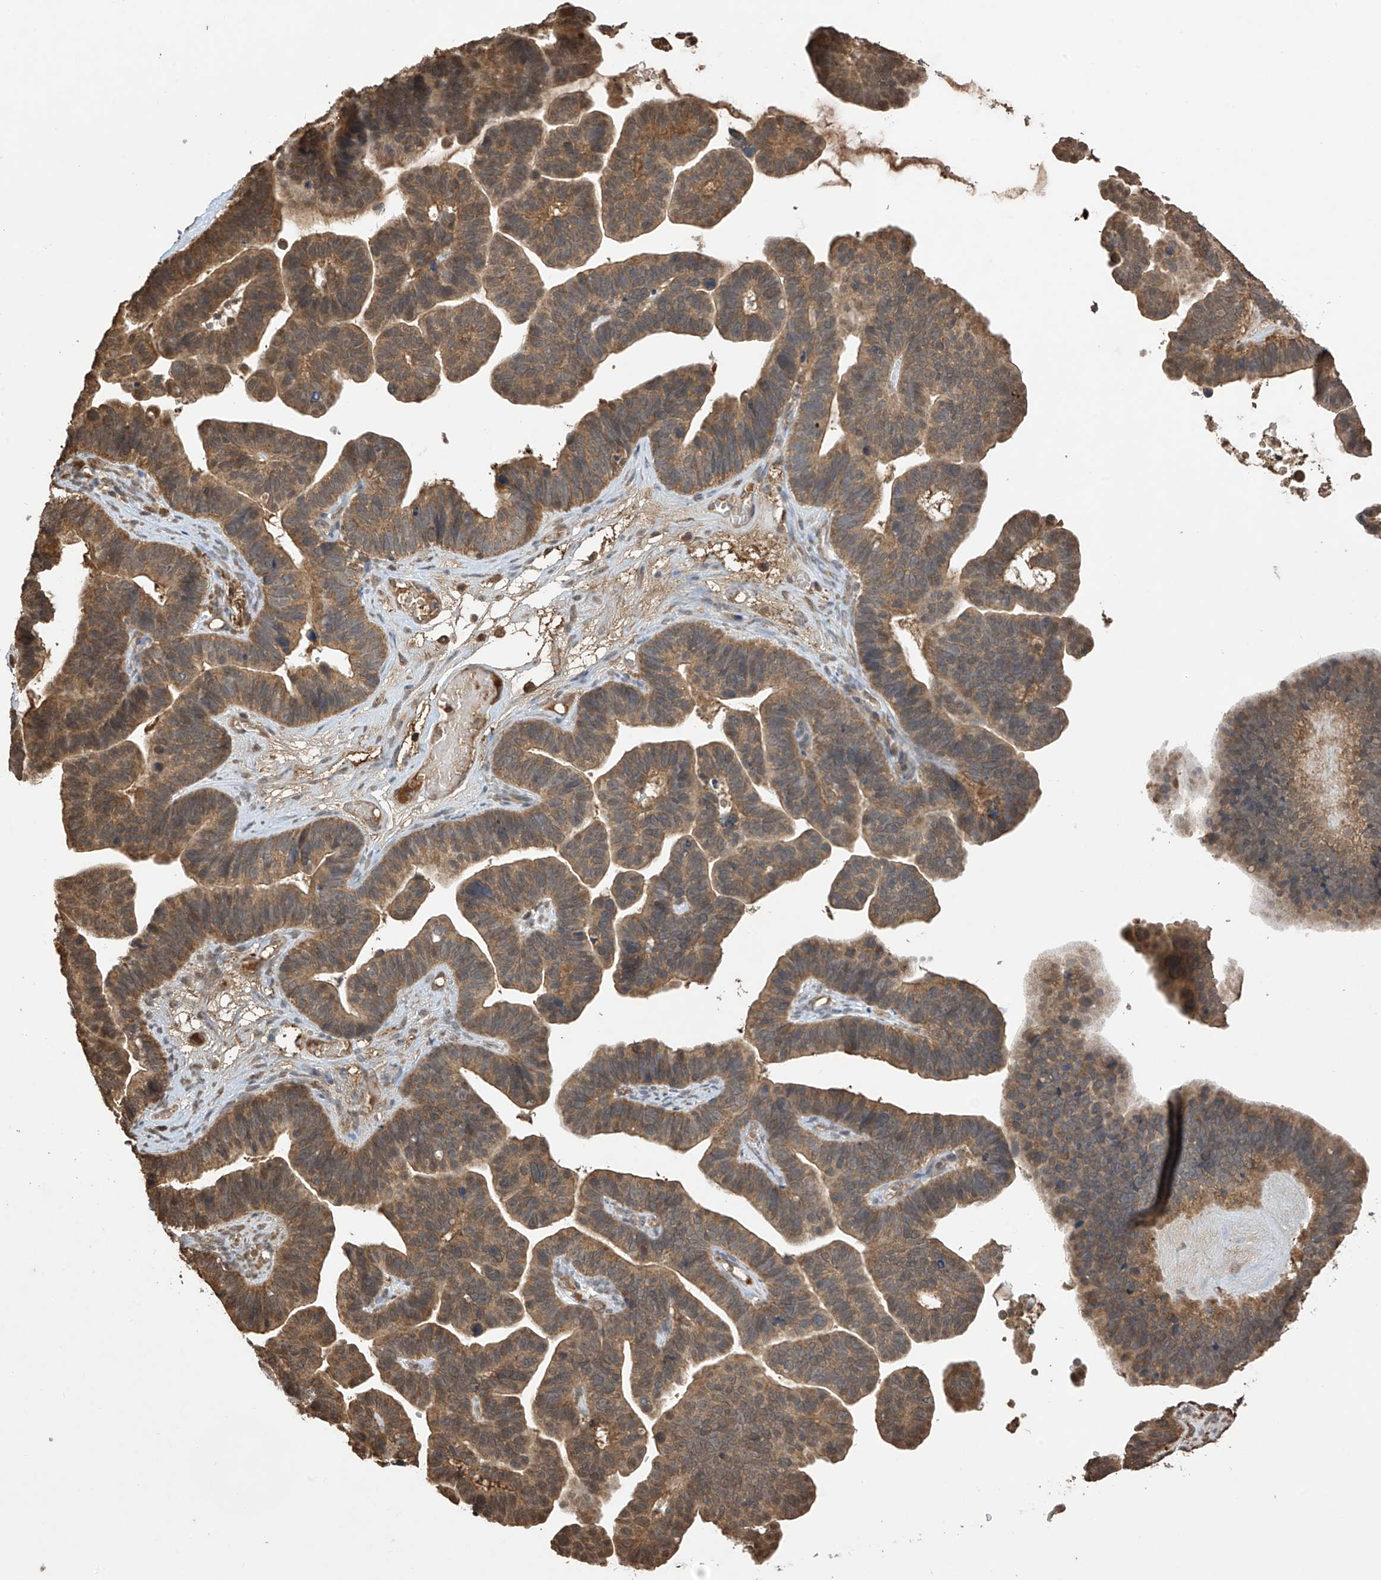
{"staining": {"intensity": "moderate", "quantity": ">75%", "location": "cytoplasmic/membranous"}, "tissue": "ovarian cancer", "cell_type": "Tumor cells", "image_type": "cancer", "snomed": [{"axis": "morphology", "description": "Cystadenocarcinoma, serous, NOS"}, {"axis": "topography", "description": "Ovary"}], "caption": "Ovarian serous cystadenocarcinoma was stained to show a protein in brown. There is medium levels of moderate cytoplasmic/membranous expression in approximately >75% of tumor cells.", "gene": "PNPT1", "patient": {"sex": "female", "age": 56}}